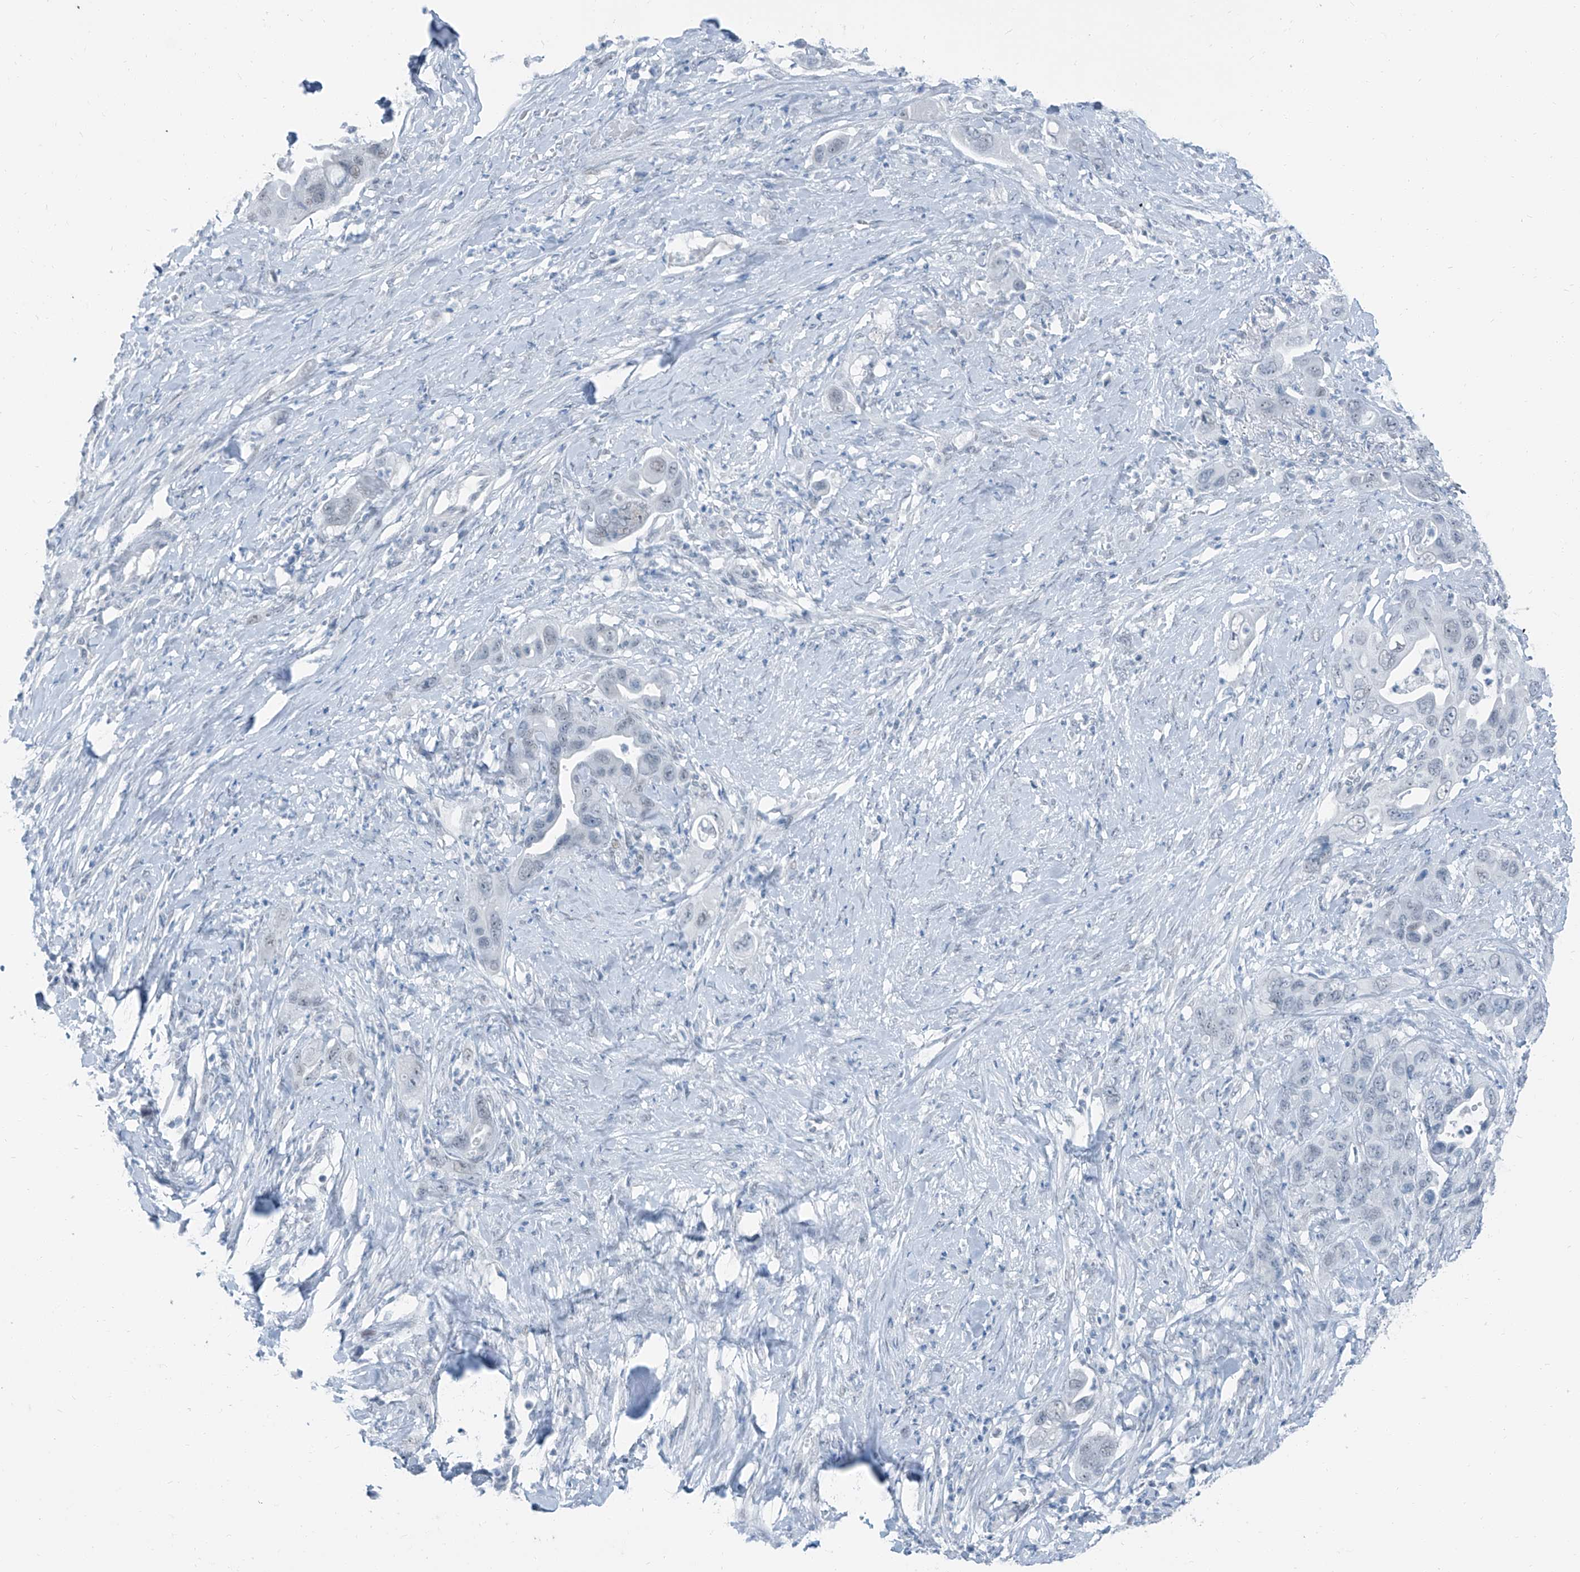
{"staining": {"intensity": "negative", "quantity": "none", "location": "none"}, "tissue": "pancreatic cancer", "cell_type": "Tumor cells", "image_type": "cancer", "snomed": [{"axis": "morphology", "description": "Adenocarcinoma, NOS"}, {"axis": "topography", "description": "Pancreas"}], "caption": "Human adenocarcinoma (pancreatic) stained for a protein using immunohistochemistry (IHC) exhibits no positivity in tumor cells.", "gene": "RGN", "patient": {"sex": "female", "age": 71}}